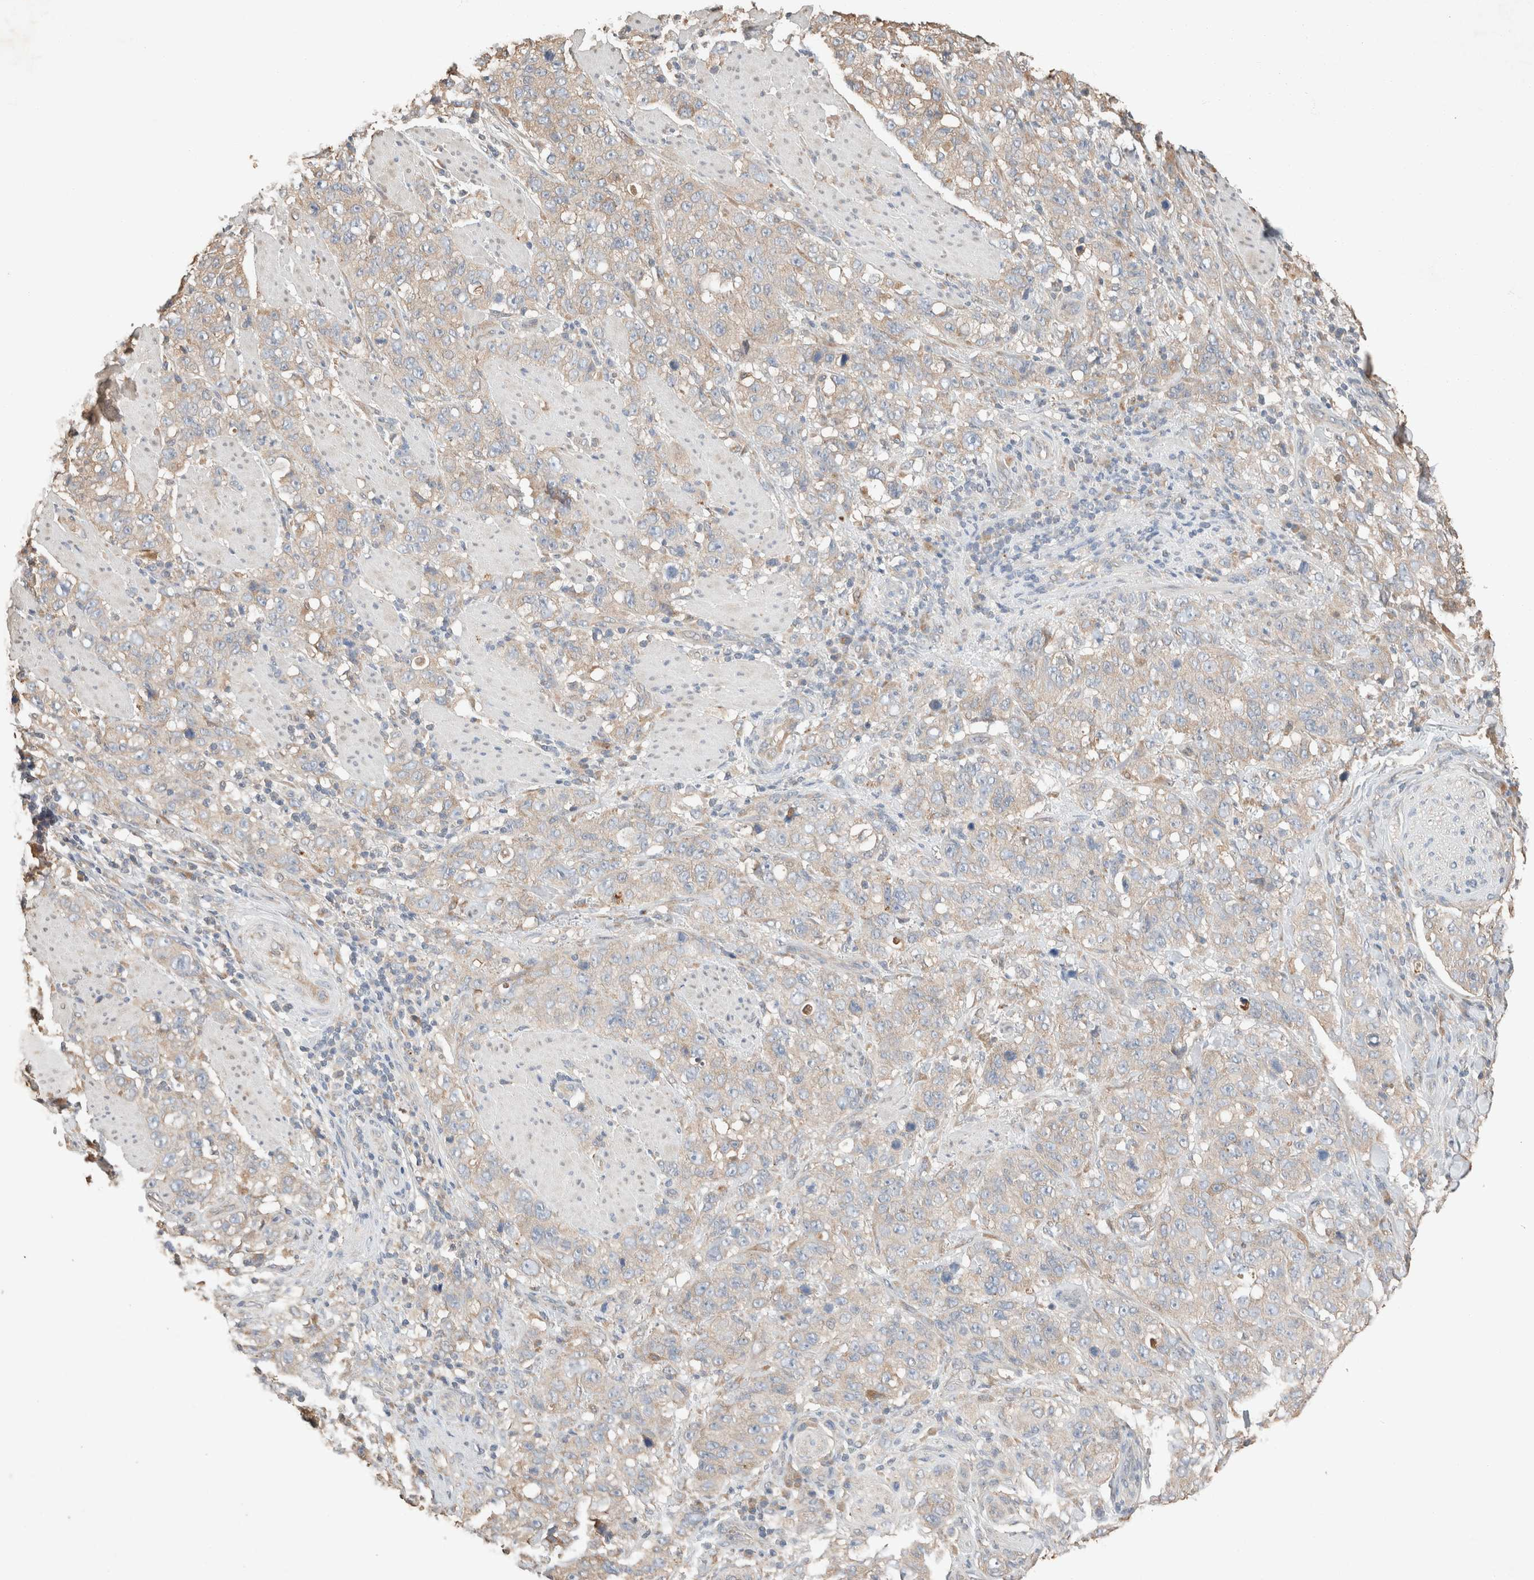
{"staining": {"intensity": "weak", "quantity": ">75%", "location": "cytoplasmic/membranous"}, "tissue": "stomach cancer", "cell_type": "Tumor cells", "image_type": "cancer", "snomed": [{"axis": "morphology", "description": "Adenocarcinoma, NOS"}, {"axis": "topography", "description": "Stomach"}], "caption": "Immunohistochemical staining of stomach cancer (adenocarcinoma) reveals low levels of weak cytoplasmic/membranous positivity in about >75% of tumor cells.", "gene": "TUBD1", "patient": {"sex": "male", "age": 48}}